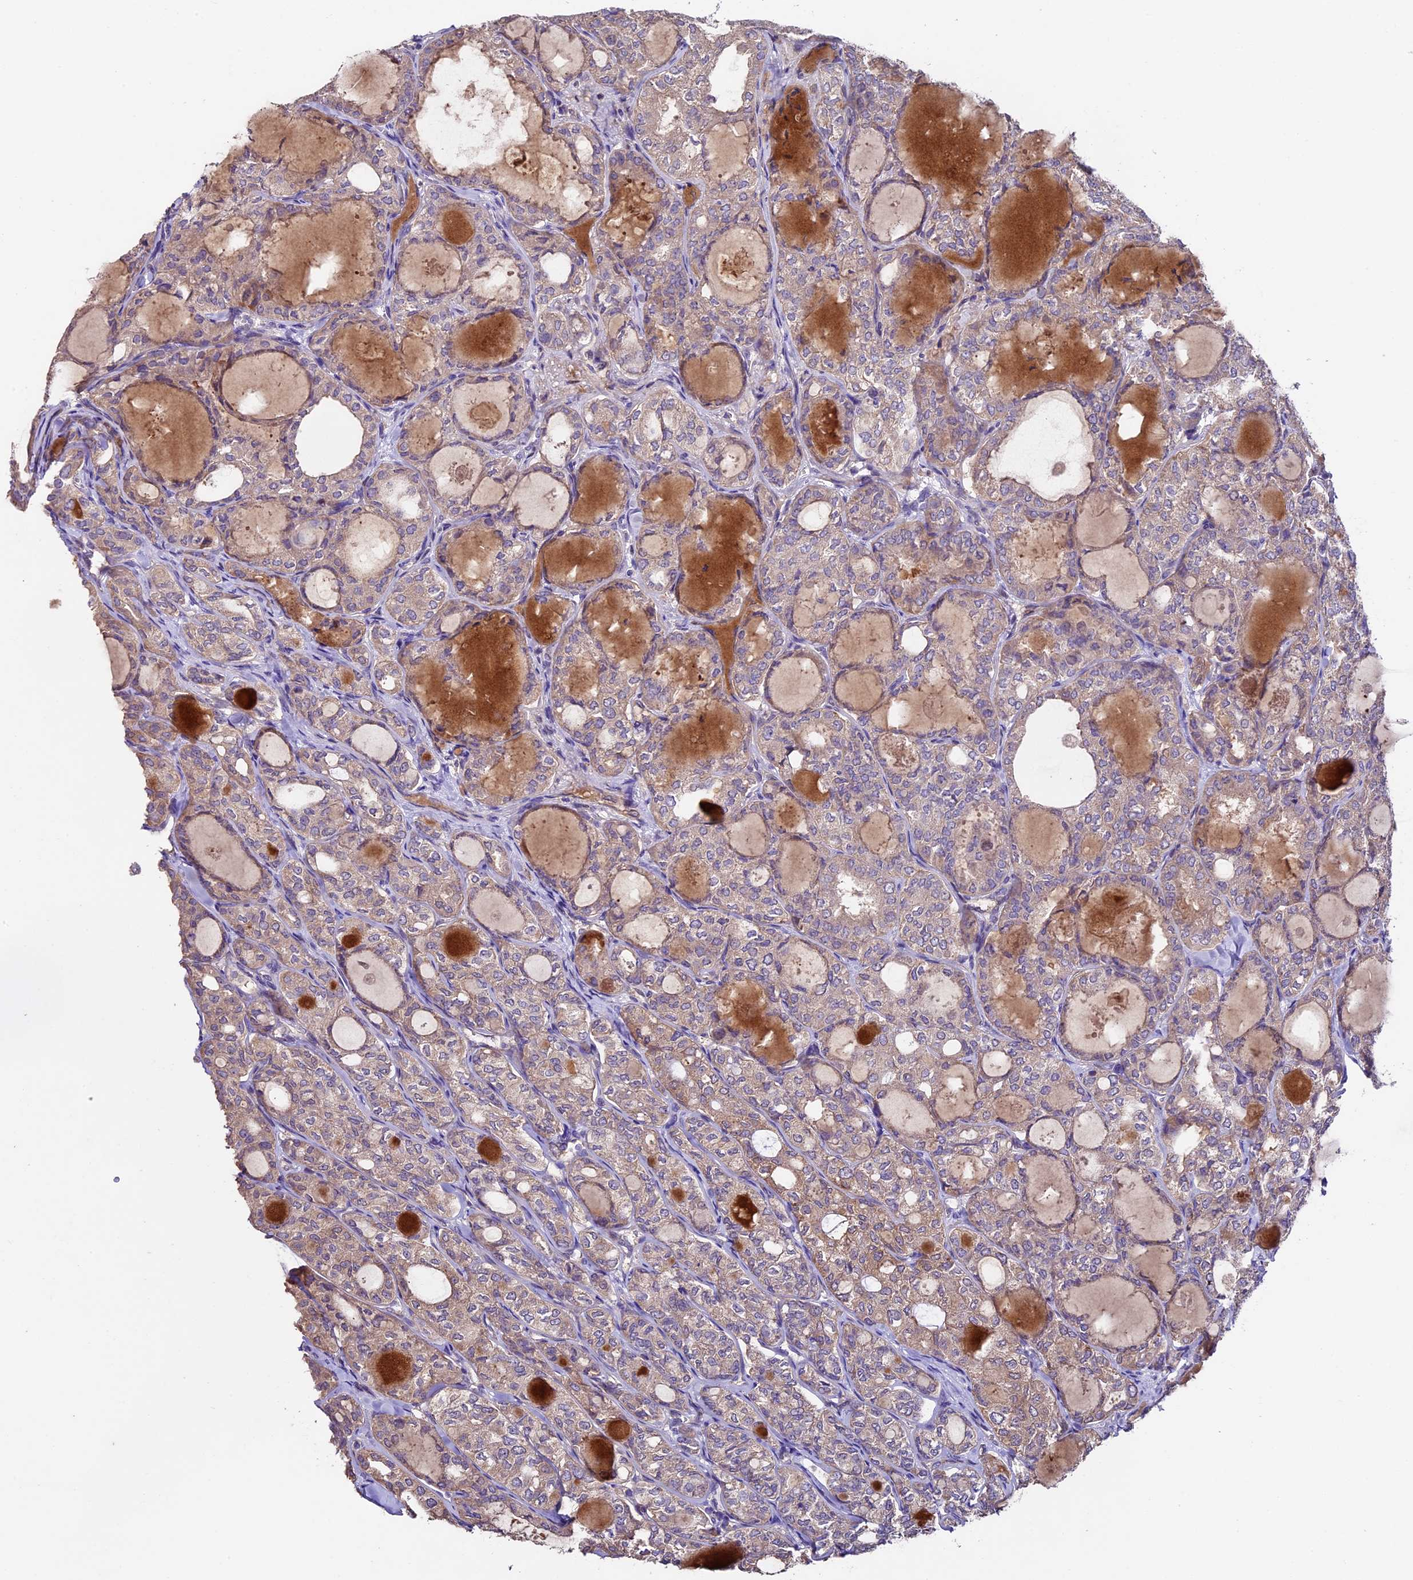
{"staining": {"intensity": "weak", "quantity": "25%-75%", "location": "cytoplasmic/membranous"}, "tissue": "thyroid cancer", "cell_type": "Tumor cells", "image_type": "cancer", "snomed": [{"axis": "morphology", "description": "Follicular adenoma carcinoma, NOS"}, {"axis": "topography", "description": "Thyroid gland"}], "caption": "Immunohistochemical staining of follicular adenoma carcinoma (thyroid) shows low levels of weak cytoplasmic/membranous positivity in about 25%-75% of tumor cells. Nuclei are stained in blue.", "gene": "SBNO2", "patient": {"sex": "male", "age": 75}}